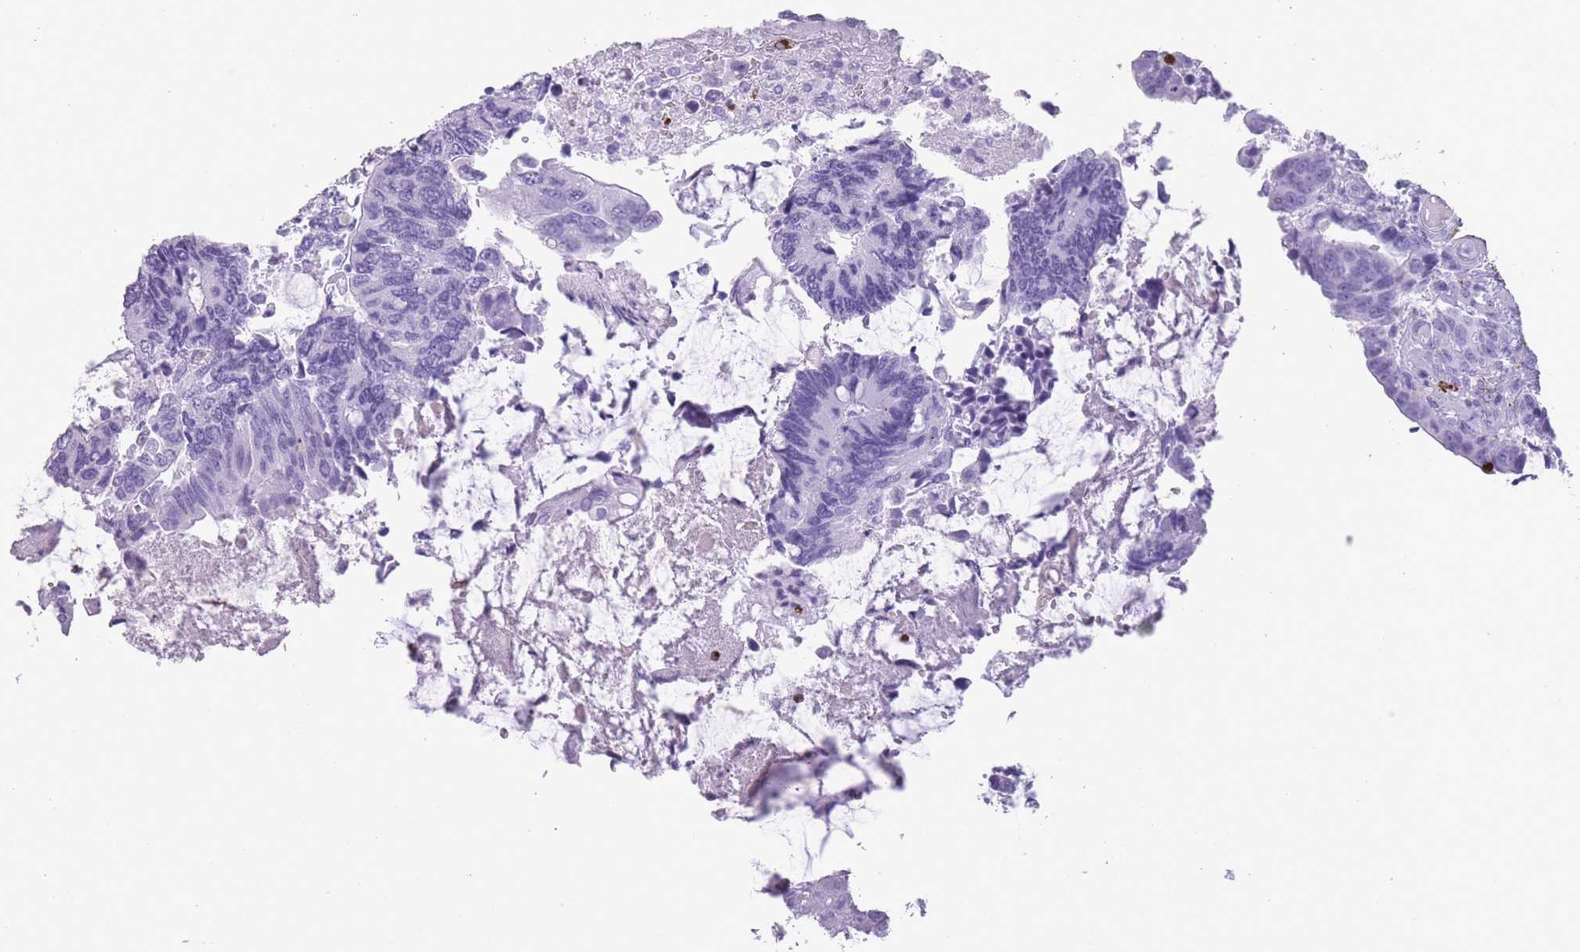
{"staining": {"intensity": "negative", "quantity": "none", "location": "none"}, "tissue": "colorectal cancer", "cell_type": "Tumor cells", "image_type": "cancer", "snomed": [{"axis": "morphology", "description": "Adenocarcinoma, NOS"}, {"axis": "topography", "description": "Colon"}], "caption": "Adenocarcinoma (colorectal) was stained to show a protein in brown. There is no significant staining in tumor cells.", "gene": "OR4F21", "patient": {"sex": "male", "age": 87}}